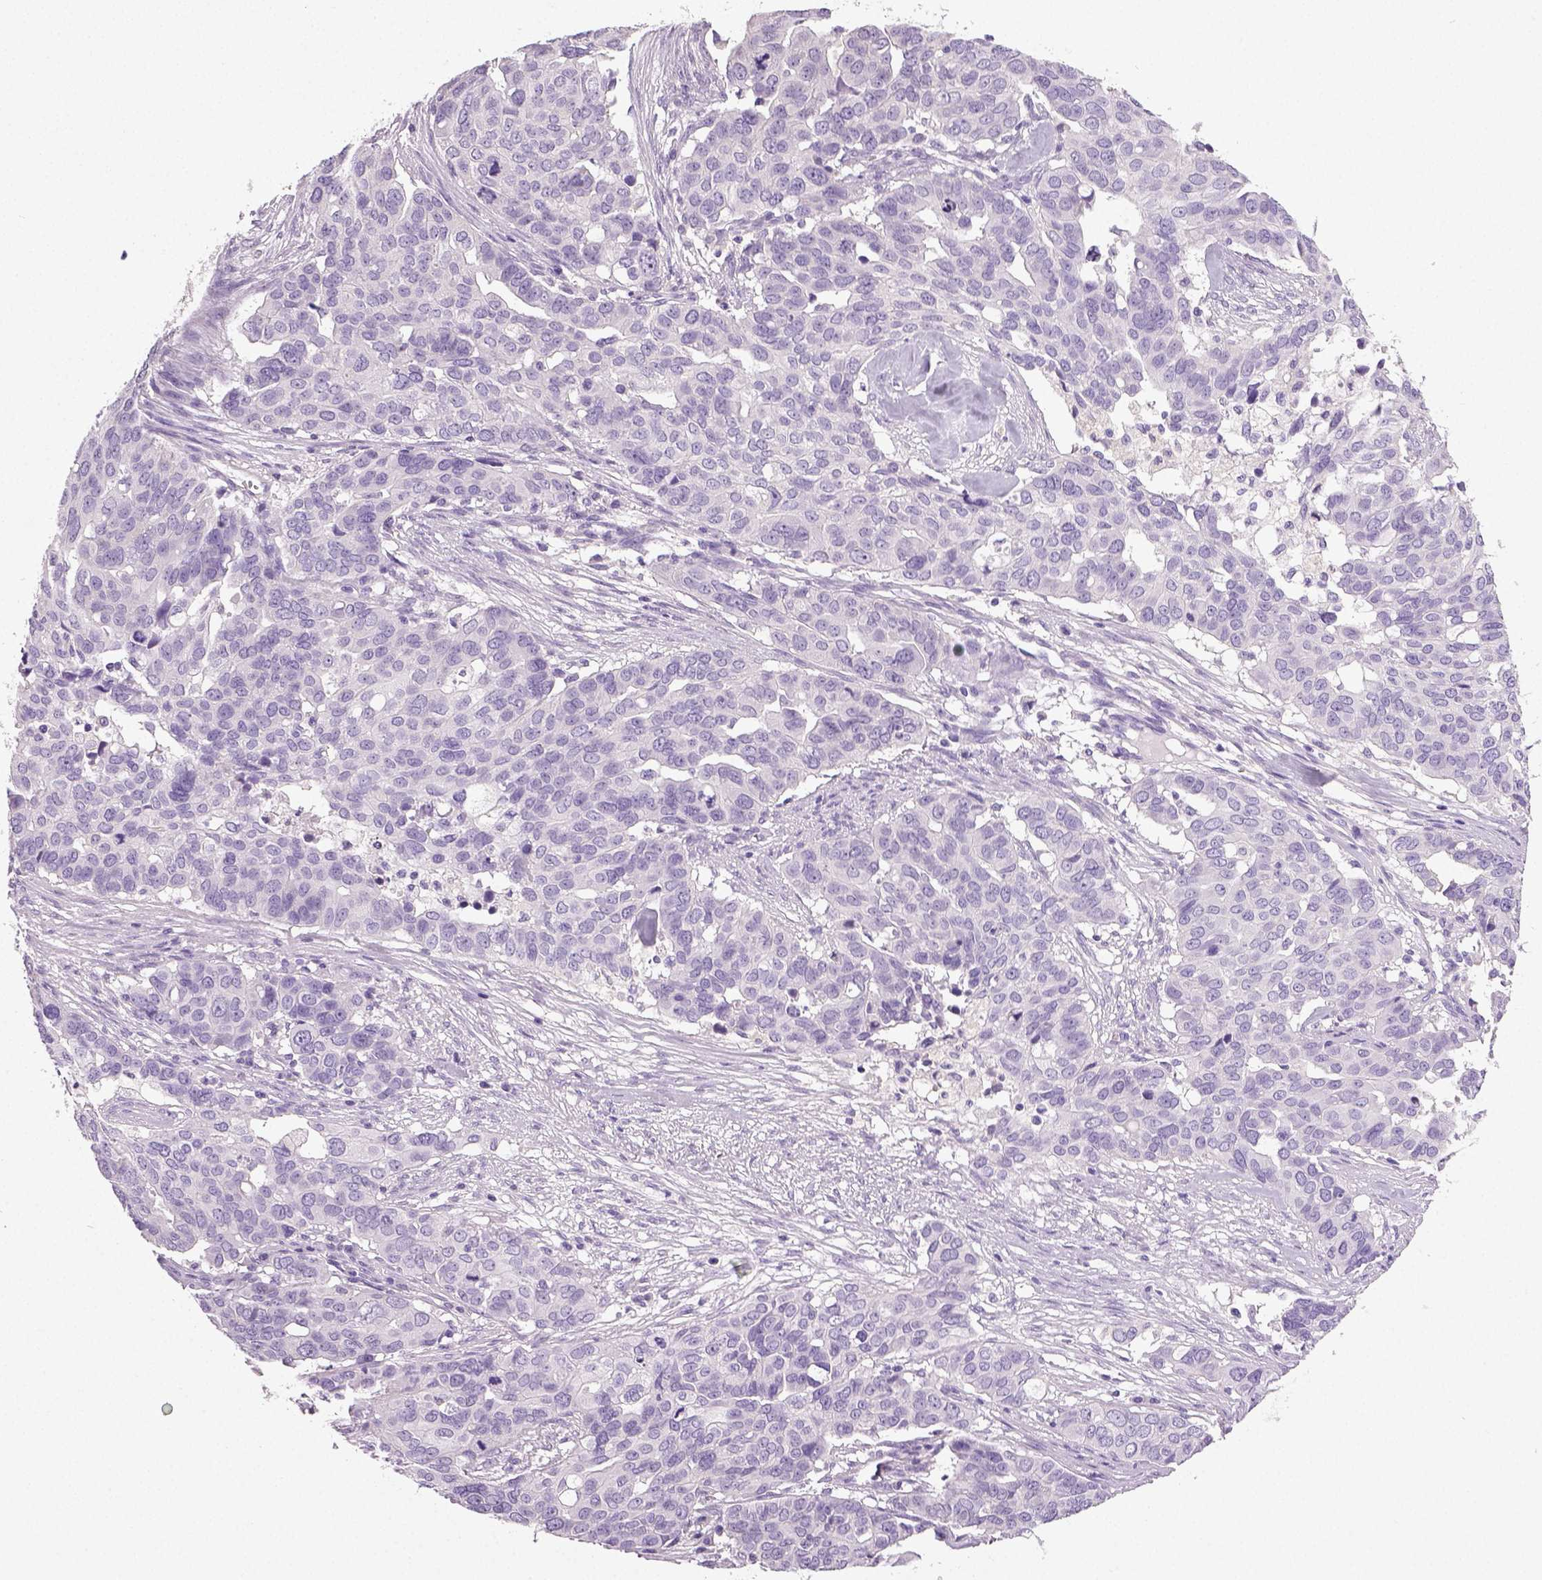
{"staining": {"intensity": "negative", "quantity": "none", "location": "none"}, "tissue": "ovarian cancer", "cell_type": "Tumor cells", "image_type": "cancer", "snomed": [{"axis": "morphology", "description": "Carcinoma, endometroid"}, {"axis": "topography", "description": "Ovary"}], "caption": "Tumor cells show no significant protein staining in ovarian cancer (endometroid carcinoma).", "gene": "NECAB2", "patient": {"sex": "female", "age": 78}}